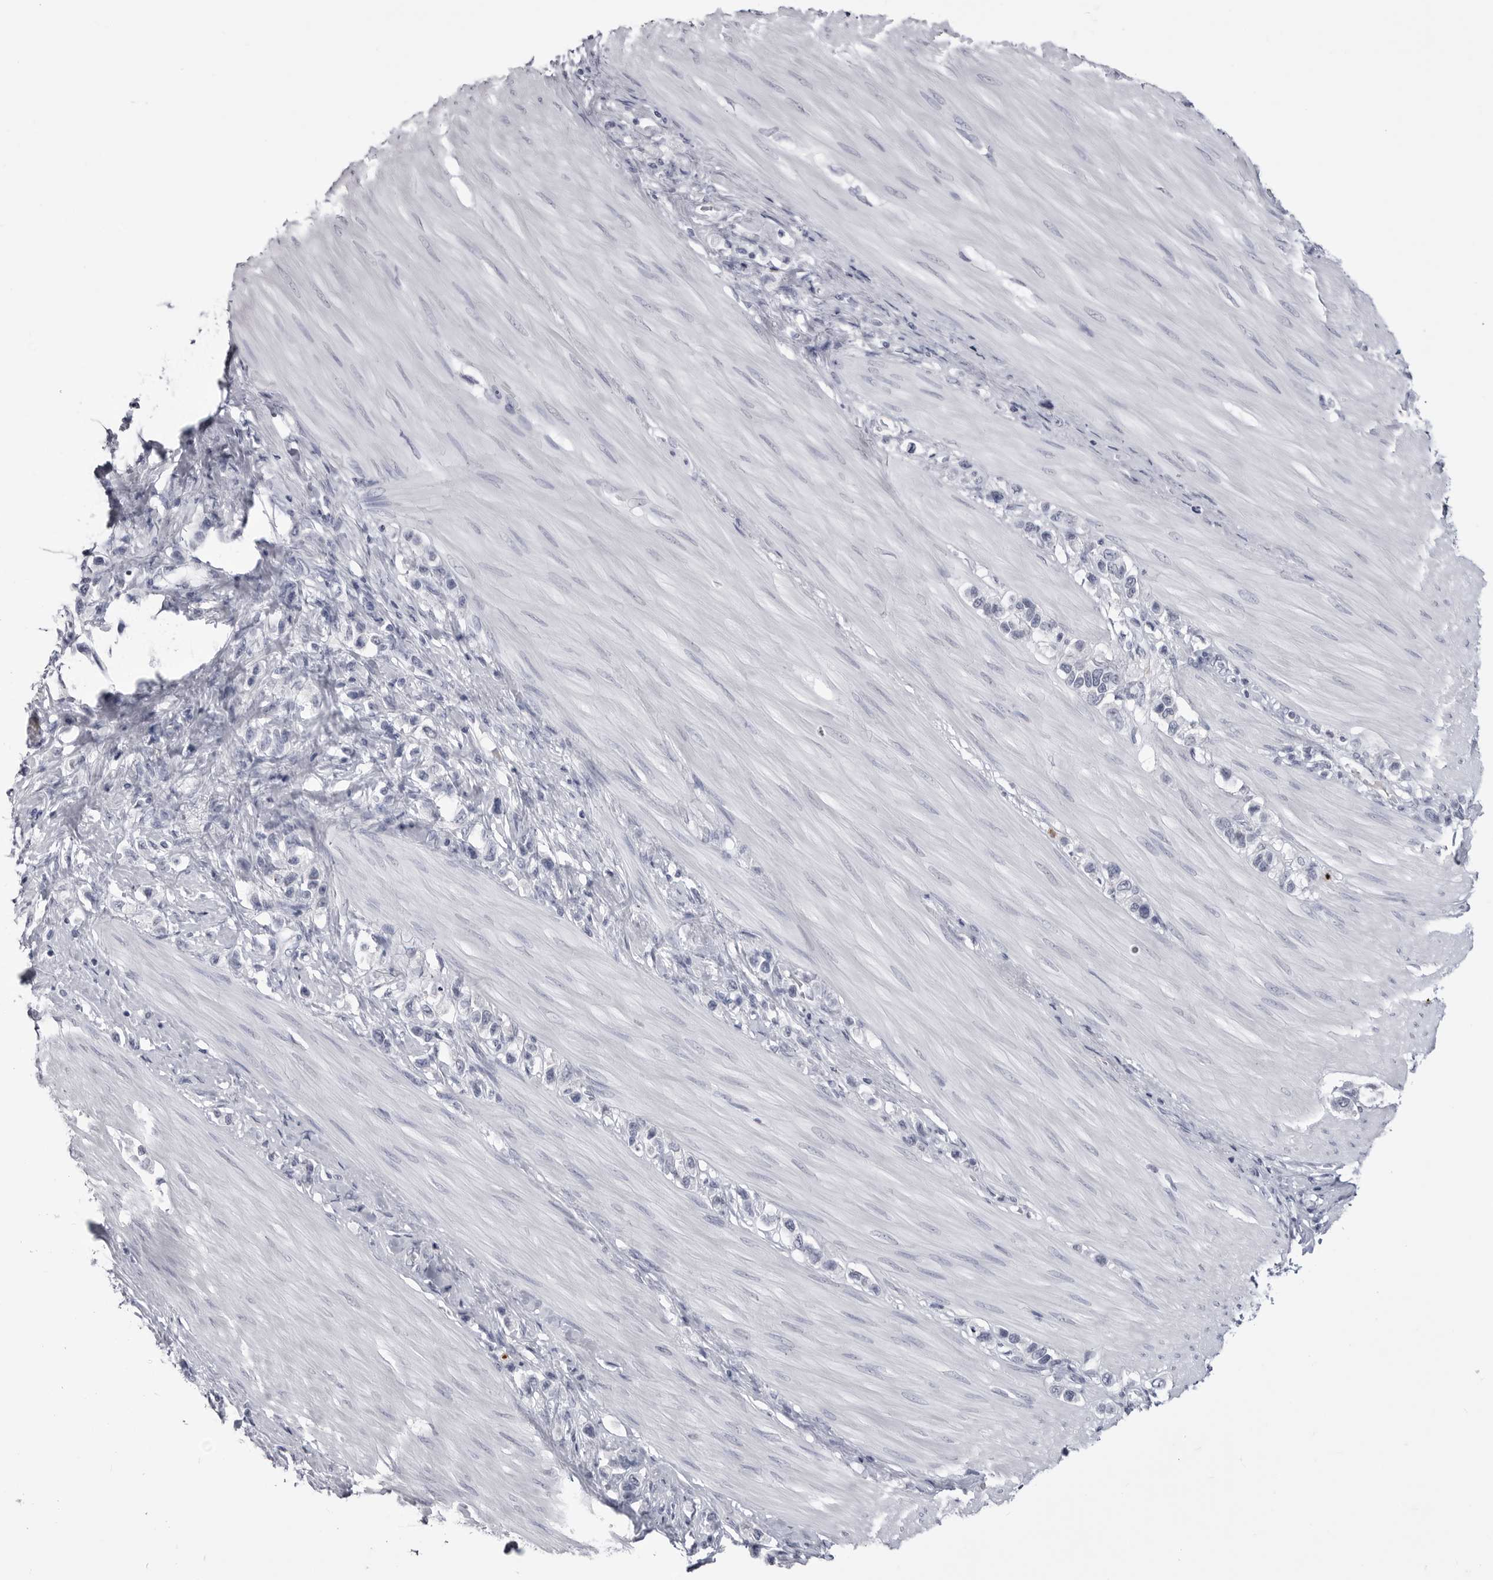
{"staining": {"intensity": "negative", "quantity": "none", "location": "none"}, "tissue": "stomach cancer", "cell_type": "Tumor cells", "image_type": "cancer", "snomed": [{"axis": "morphology", "description": "Adenocarcinoma, NOS"}, {"axis": "topography", "description": "Stomach"}], "caption": "Tumor cells show no significant positivity in stomach adenocarcinoma.", "gene": "STAP2", "patient": {"sex": "female", "age": 65}}